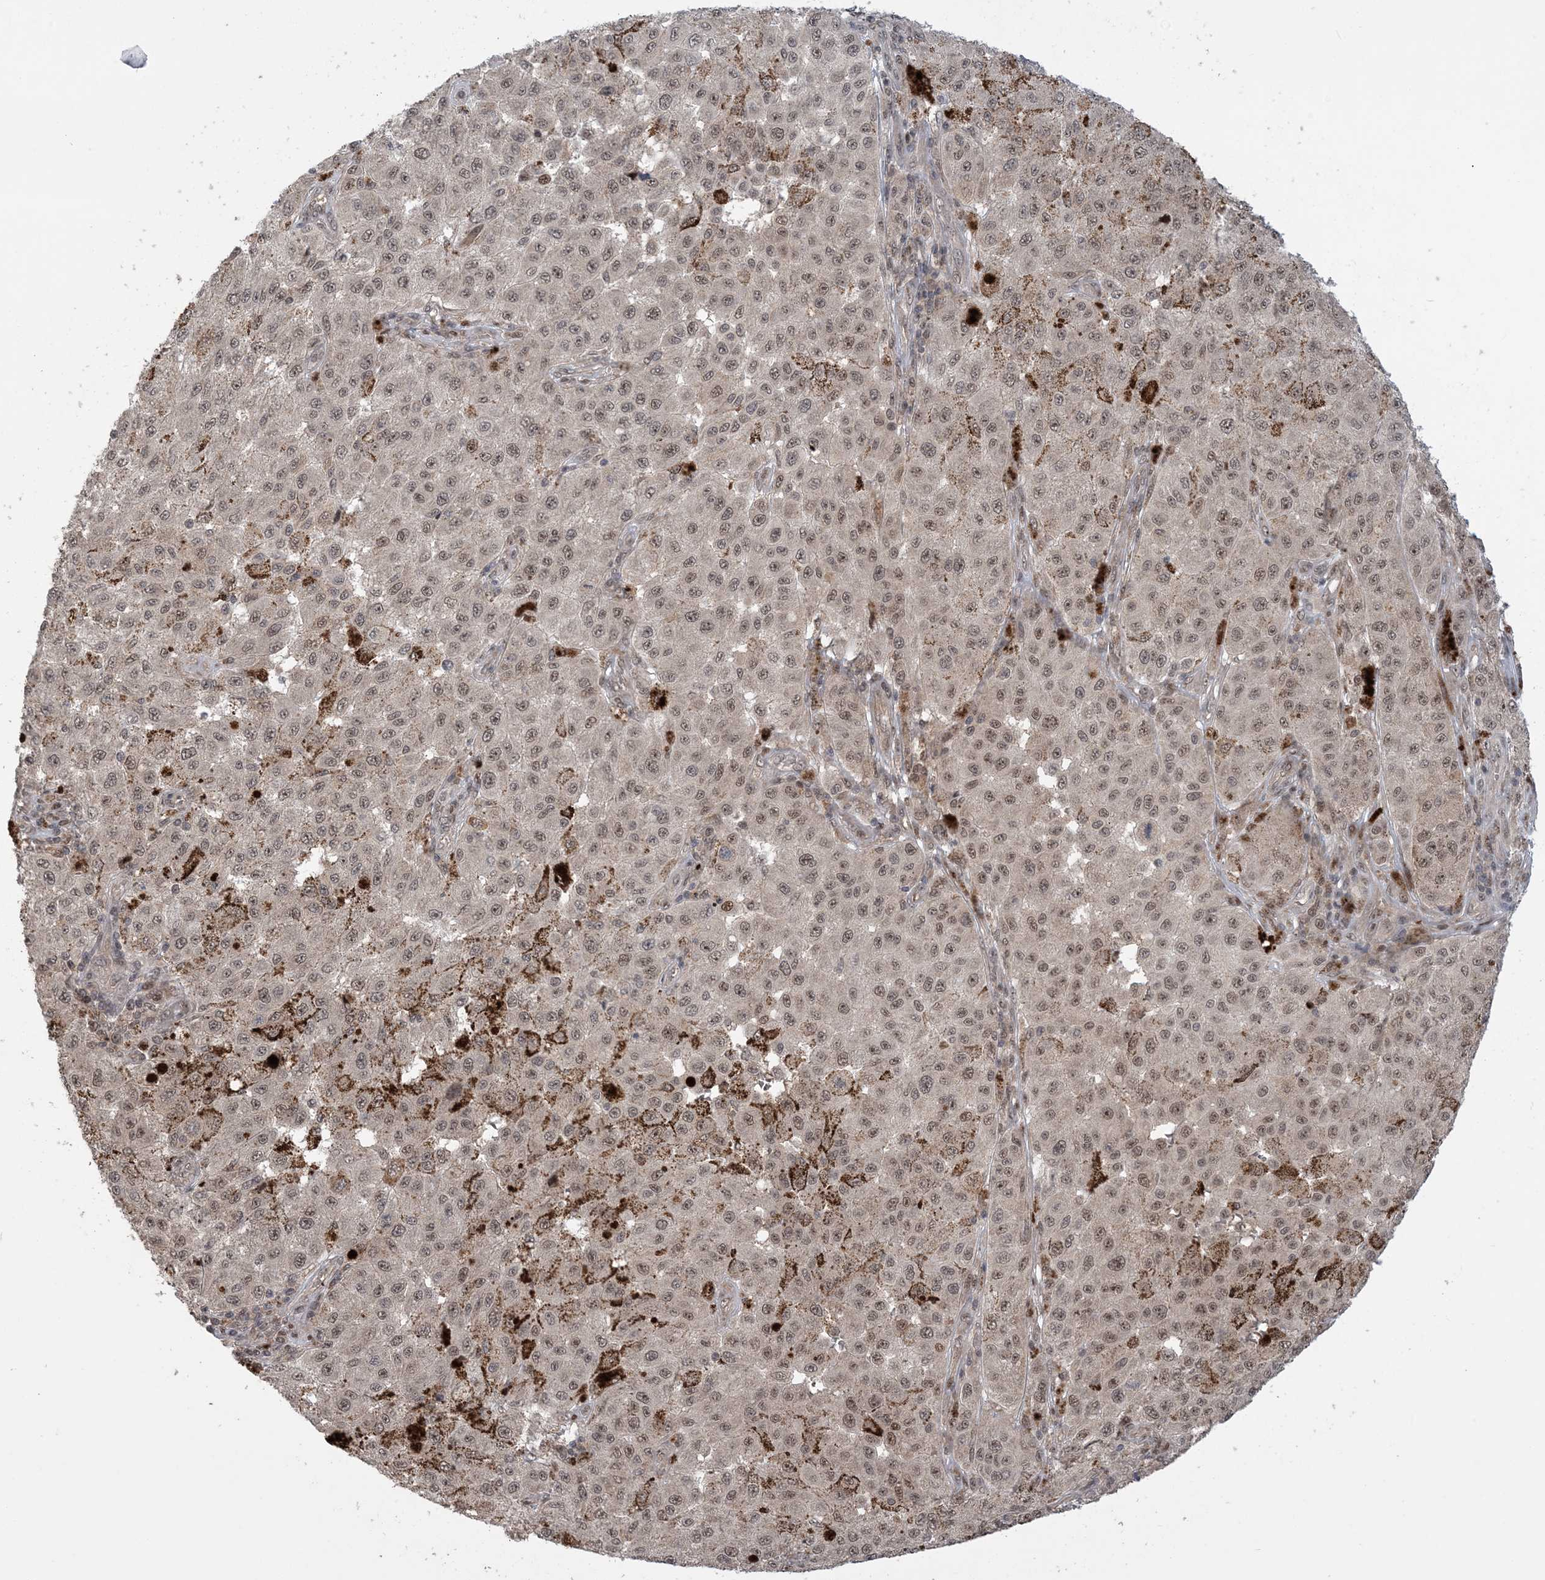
{"staining": {"intensity": "moderate", "quantity": ">75%", "location": "nuclear"}, "tissue": "melanoma", "cell_type": "Tumor cells", "image_type": "cancer", "snomed": [{"axis": "morphology", "description": "Malignant melanoma, NOS"}, {"axis": "topography", "description": "Skin"}], "caption": "High-magnification brightfield microscopy of melanoma stained with DAB (brown) and counterstained with hematoxylin (blue). tumor cells exhibit moderate nuclear positivity is seen in approximately>75% of cells.", "gene": "ZNF710", "patient": {"sex": "female", "age": 64}}